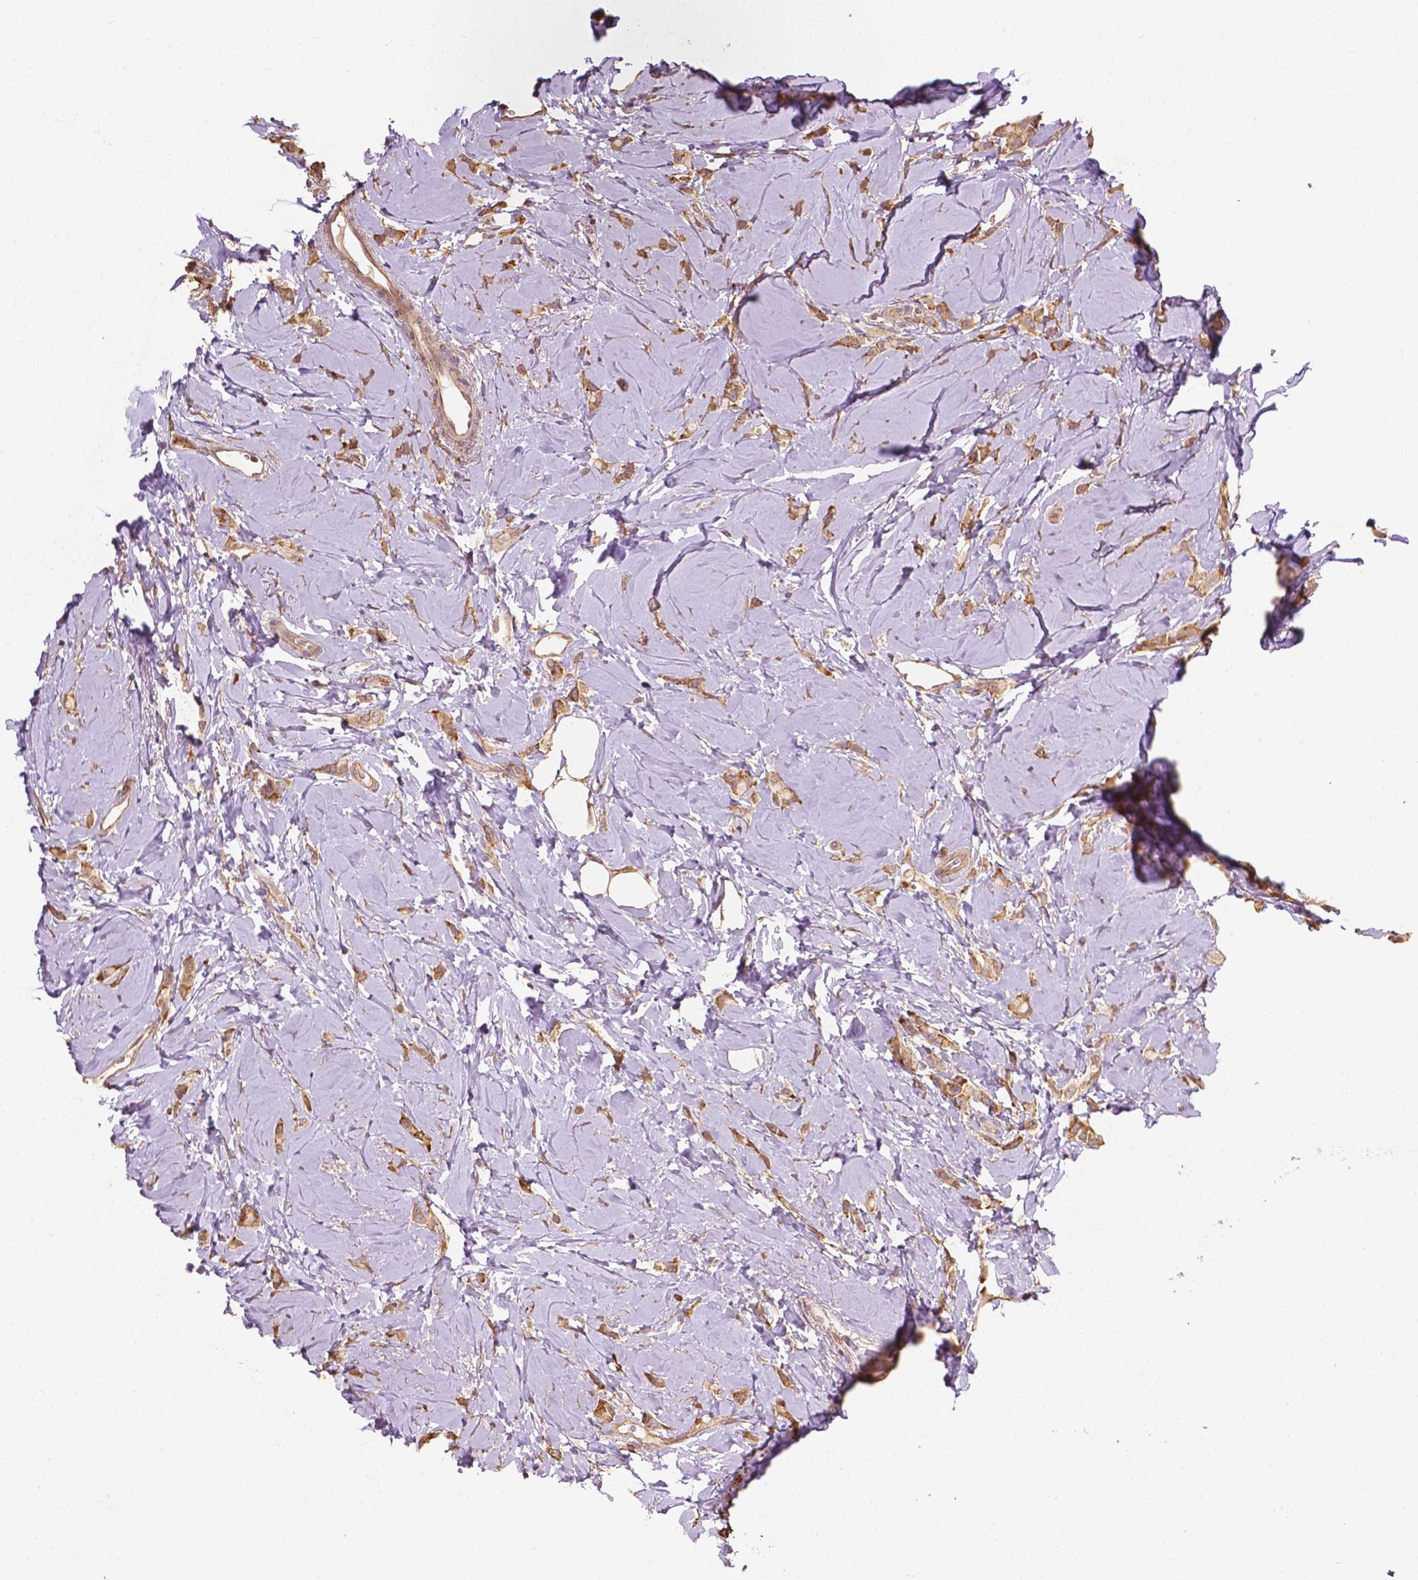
{"staining": {"intensity": "moderate", "quantity": ">75%", "location": "cytoplasmic/membranous"}, "tissue": "breast cancer", "cell_type": "Tumor cells", "image_type": "cancer", "snomed": [{"axis": "morphology", "description": "Lobular carcinoma"}, {"axis": "topography", "description": "Breast"}], "caption": "Breast cancer (lobular carcinoma) stained with a protein marker reveals moderate staining in tumor cells.", "gene": "G3BP1", "patient": {"sex": "female", "age": 66}}